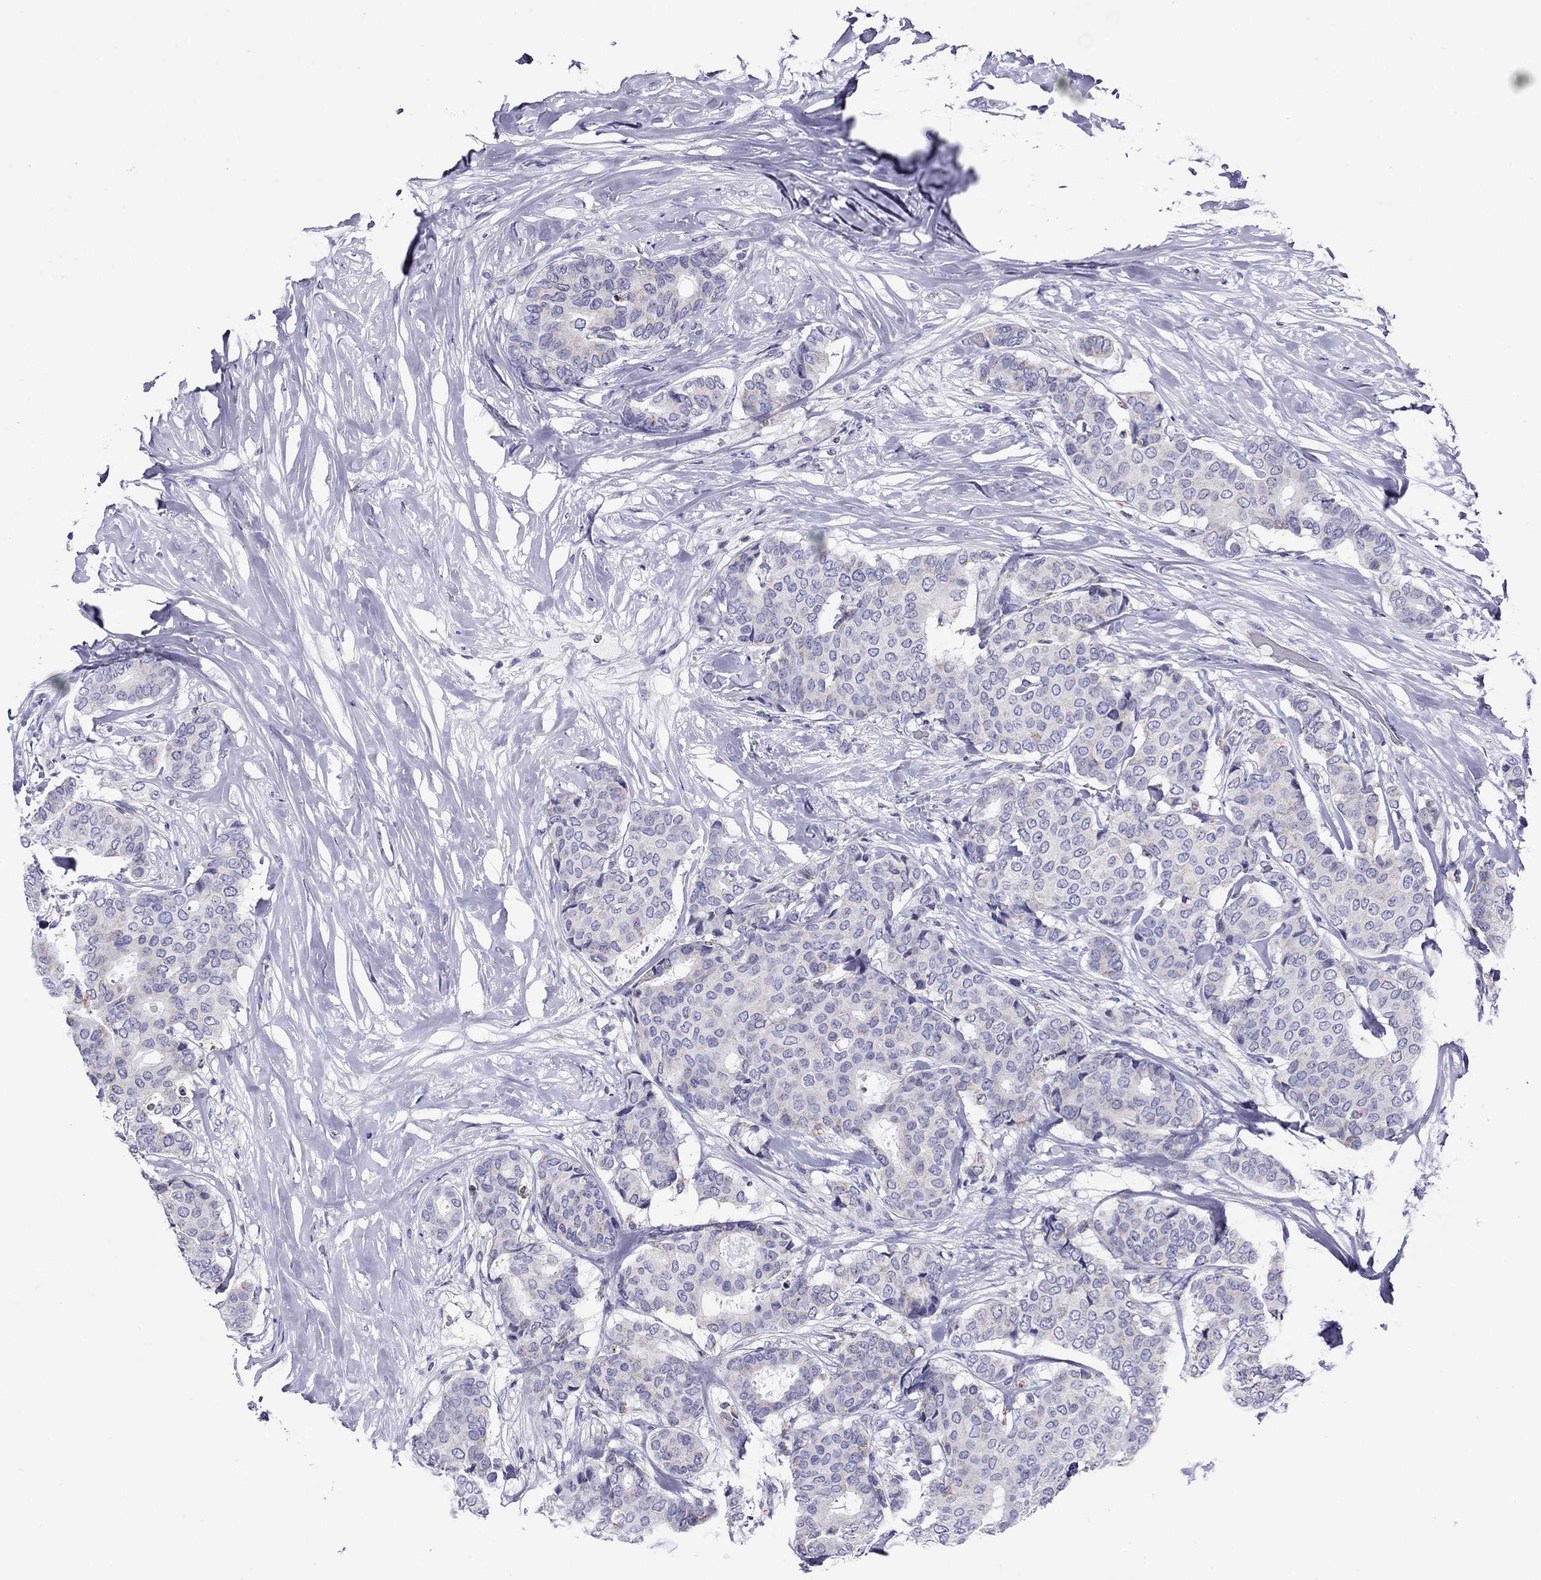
{"staining": {"intensity": "weak", "quantity": "<25%", "location": "cytoplasmic/membranous"}, "tissue": "breast cancer", "cell_type": "Tumor cells", "image_type": "cancer", "snomed": [{"axis": "morphology", "description": "Duct carcinoma"}, {"axis": "topography", "description": "Breast"}], "caption": "Tumor cells show no significant staining in breast cancer (infiltrating ductal carcinoma).", "gene": "SCG2", "patient": {"sex": "female", "age": 75}}